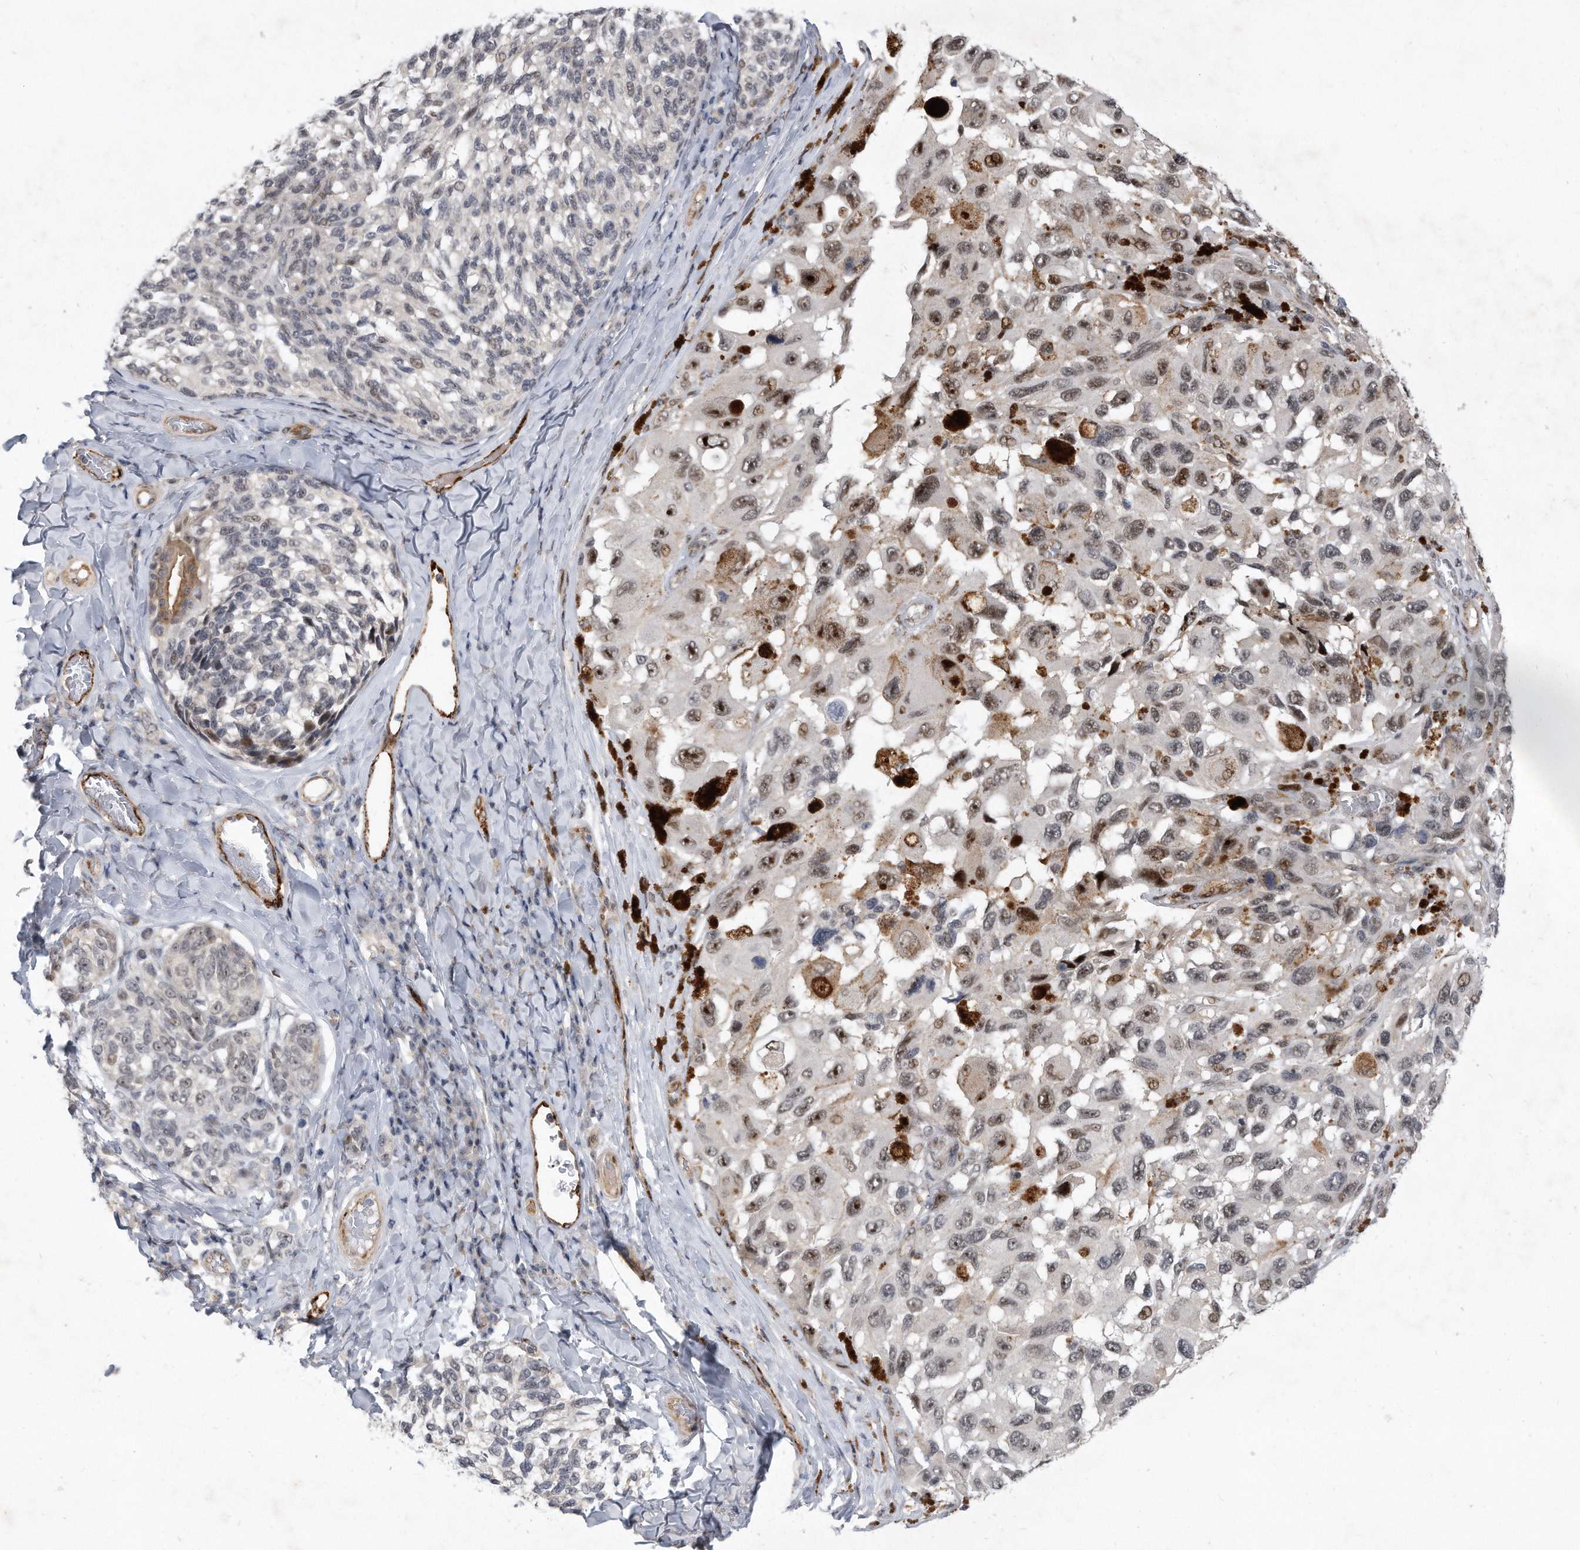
{"staining": {"intensity": "moderate", "quantity": "<25%", "location": "nuclear"}, "tissue": "melanoma", "cell_type": "Tumor cells", "image_type": "cancer", "snomed": [{"axis": "morphology", "description": "Malignant melanoma, NOS"}, {"axis": "topography", "description": "Skin"}], "caption": "A brown stain highlights moderate nuclear staining of a protein in human melanoma tumor cells.", "gene": "PGBD2", "patient": {"sex": "female", "age": 73}}